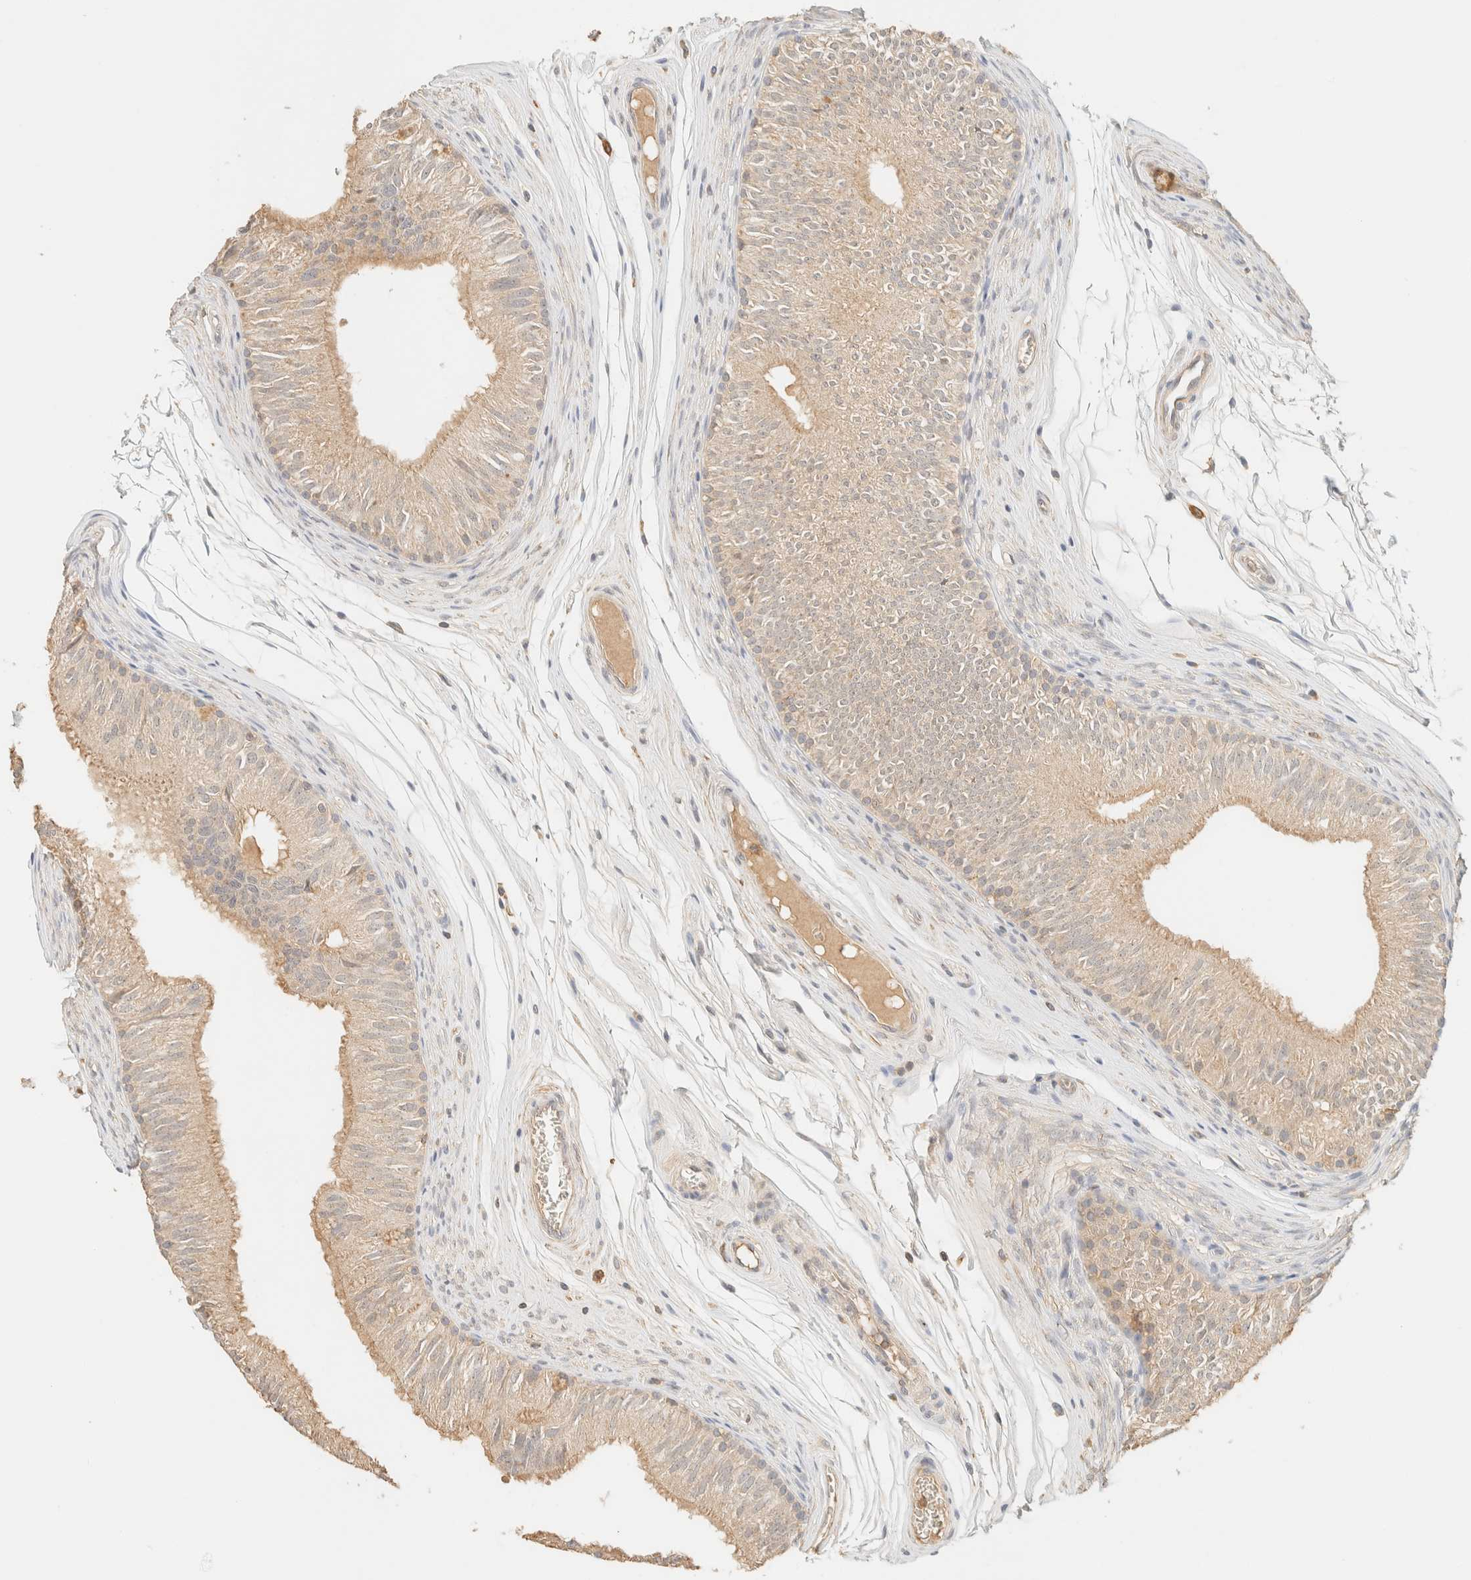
{"staining": {"intensity": "weak", "quantity": ">75%", "location": "cytoplasmic/membranous"}, "tissue": "epididymis", "cell_type": "Glandular cells", "image_type": "normal", "snomed": [{"axis": "morphology", "description": "Normal tissue, NOS"}, {"axis": "topography", "description": "Epididymis"}], "caption": "Glandular cells reveal weak cytoplasmic/membranous positivity in approximately >75% of cells in benign epididymis.", "gene": "TIMD4", "patient": {"sex": "male", "age": 36}}